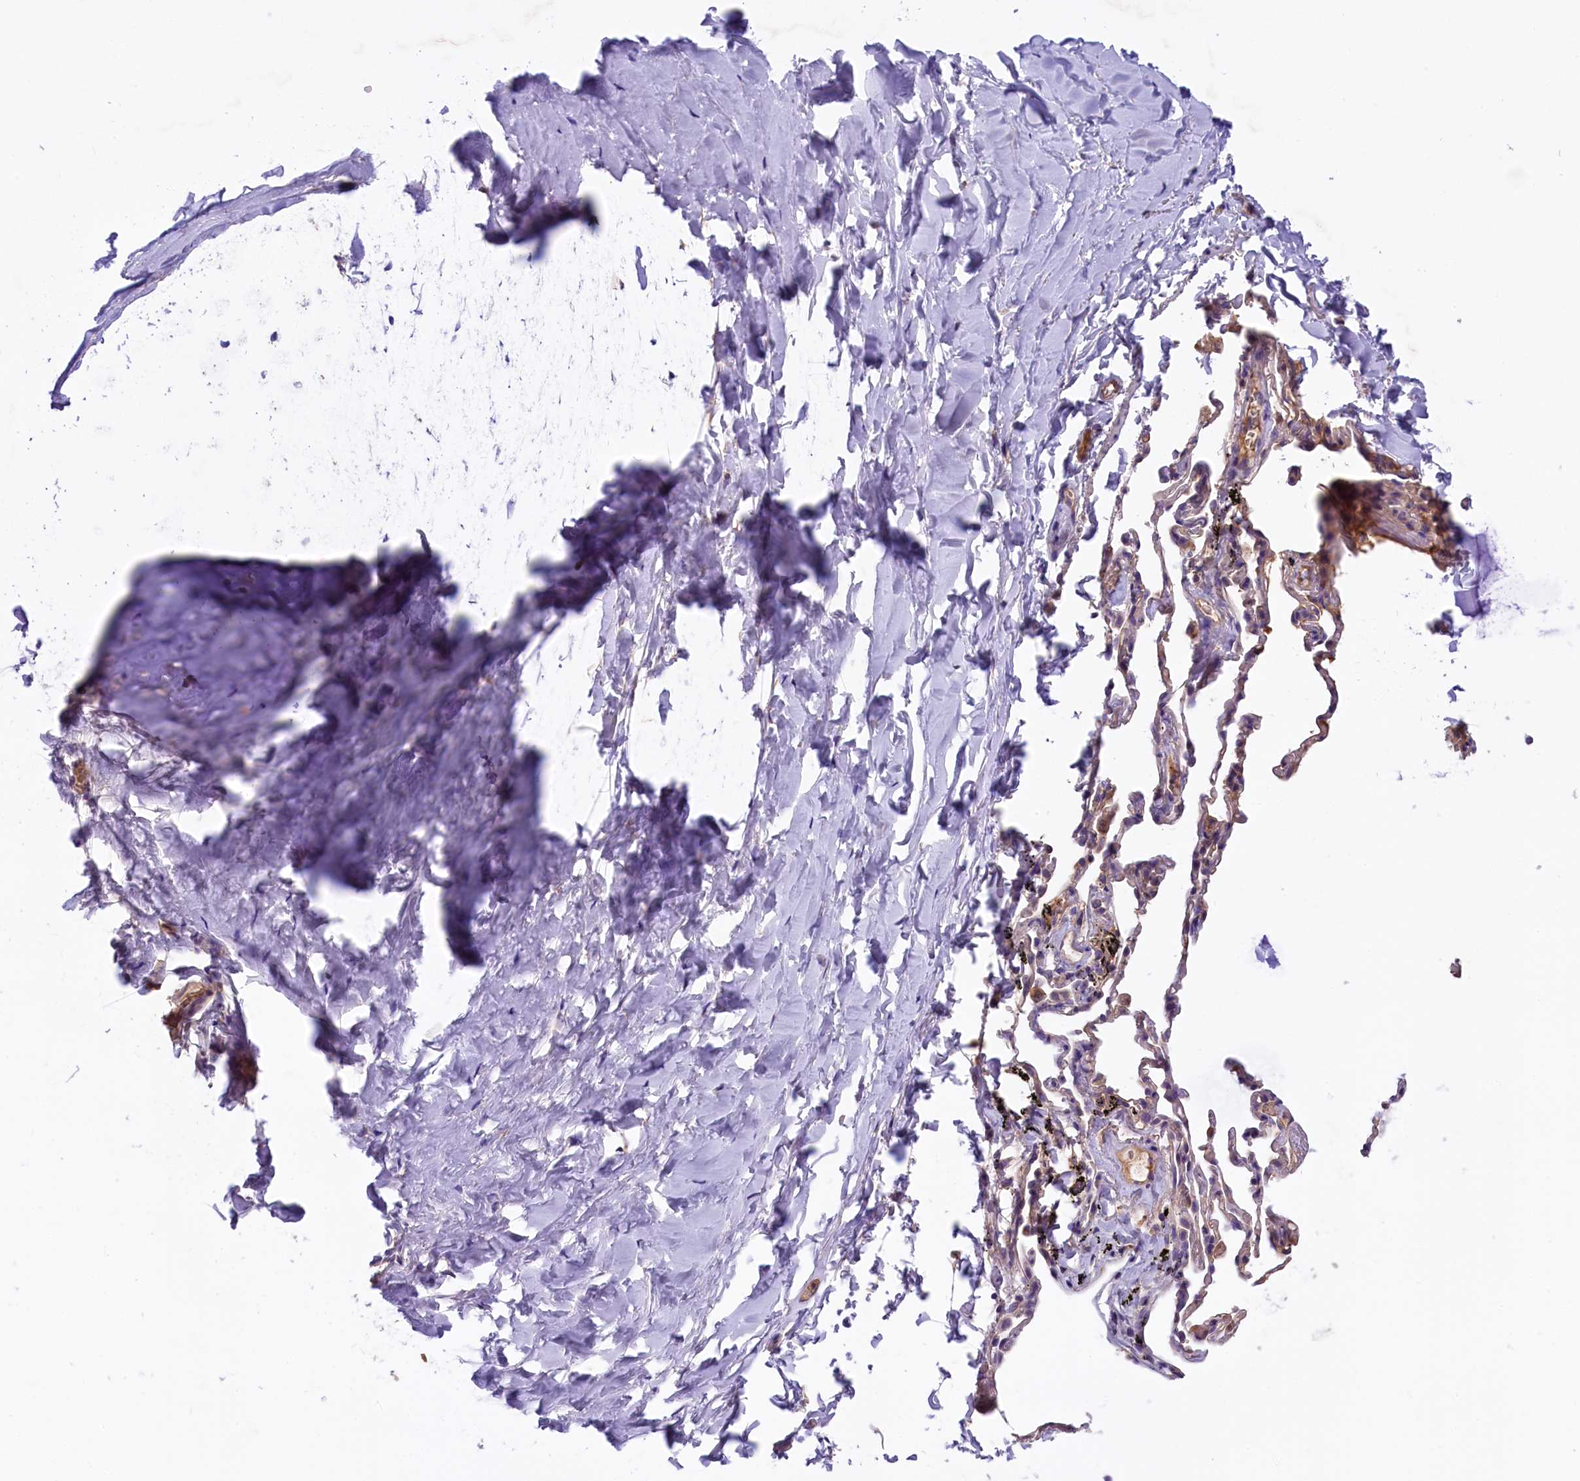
{"staining": {"intensity": "negative", "quantity": "none", "location": "none"}, "tissue": "adipose tissue", "cell_type": "Adipocytes", "image_type": "normal", "snomed": [{"axis": "morphology", "description": "Normal tissue, NOS"}, {"axis": "topography", "description": "Lymph node"}, {"axis": "topography", "description": "Bronchus"}], "caption": "The image displays no staining of adipocytes in normal adipose tissue.", "gene": "CCDC32", "patient": {"sex": "male", "age": 63}}